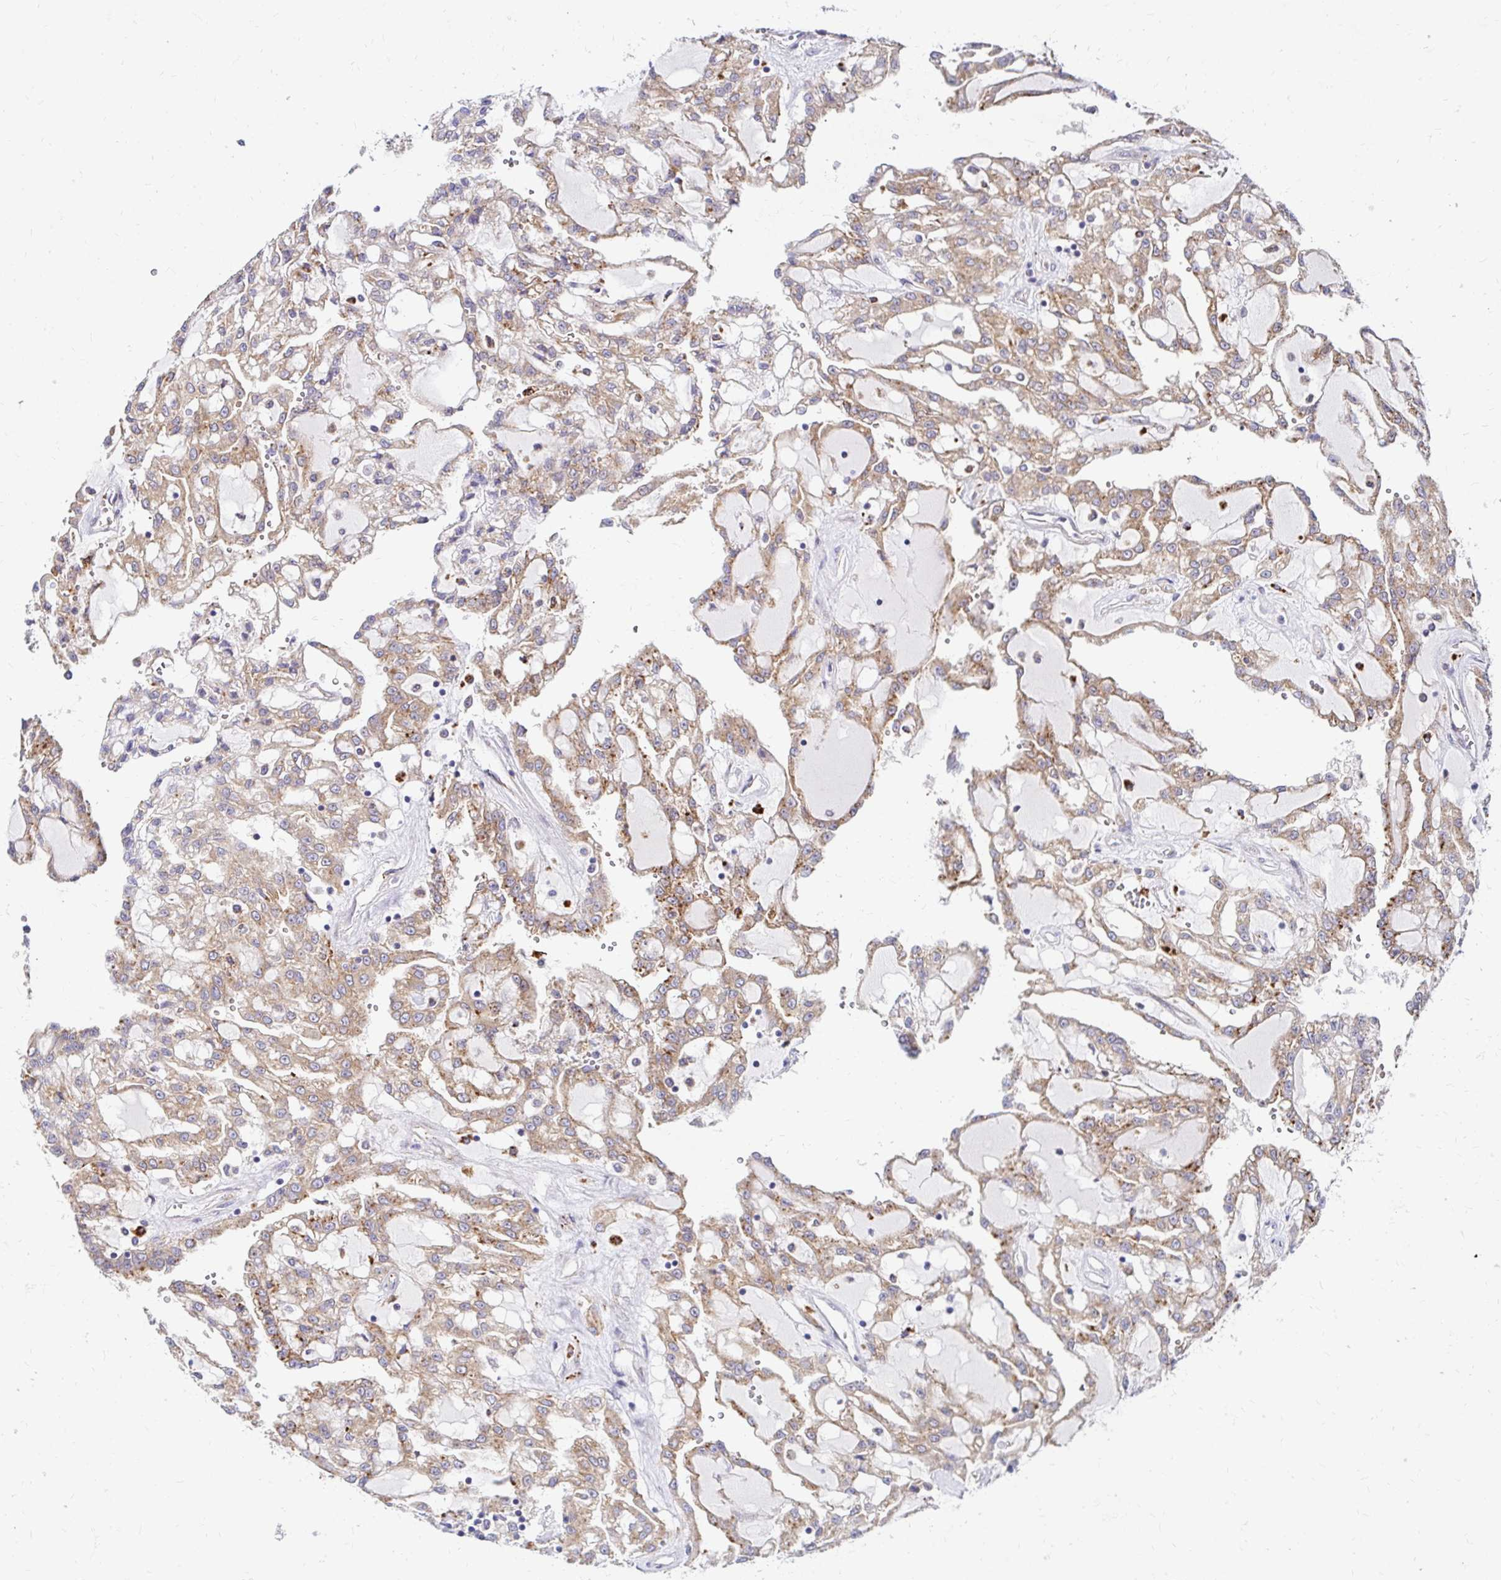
{"staining": {"intensity": "weak", "quantity": ">75%", "location": "cytoplasmic/membranous"}, "tissue": "renal cancer", "cell_type": "Tumor cells", "image_type": "cancer", "snomed": [{"axis": "morphology", "description": "Adenocarcinoma, NOS"}, {"axis": "topography", "description": "Kidney"}], "caption": "Immunohistochemistry (IHC) of renal cancer displays low levels of weak cytoplasmic/membranous staining in approximately >75% of tumor cells. Nuclei are stained in blue.", "gene": "IDUA", "patient": {"sex": "male", "age": 63}}